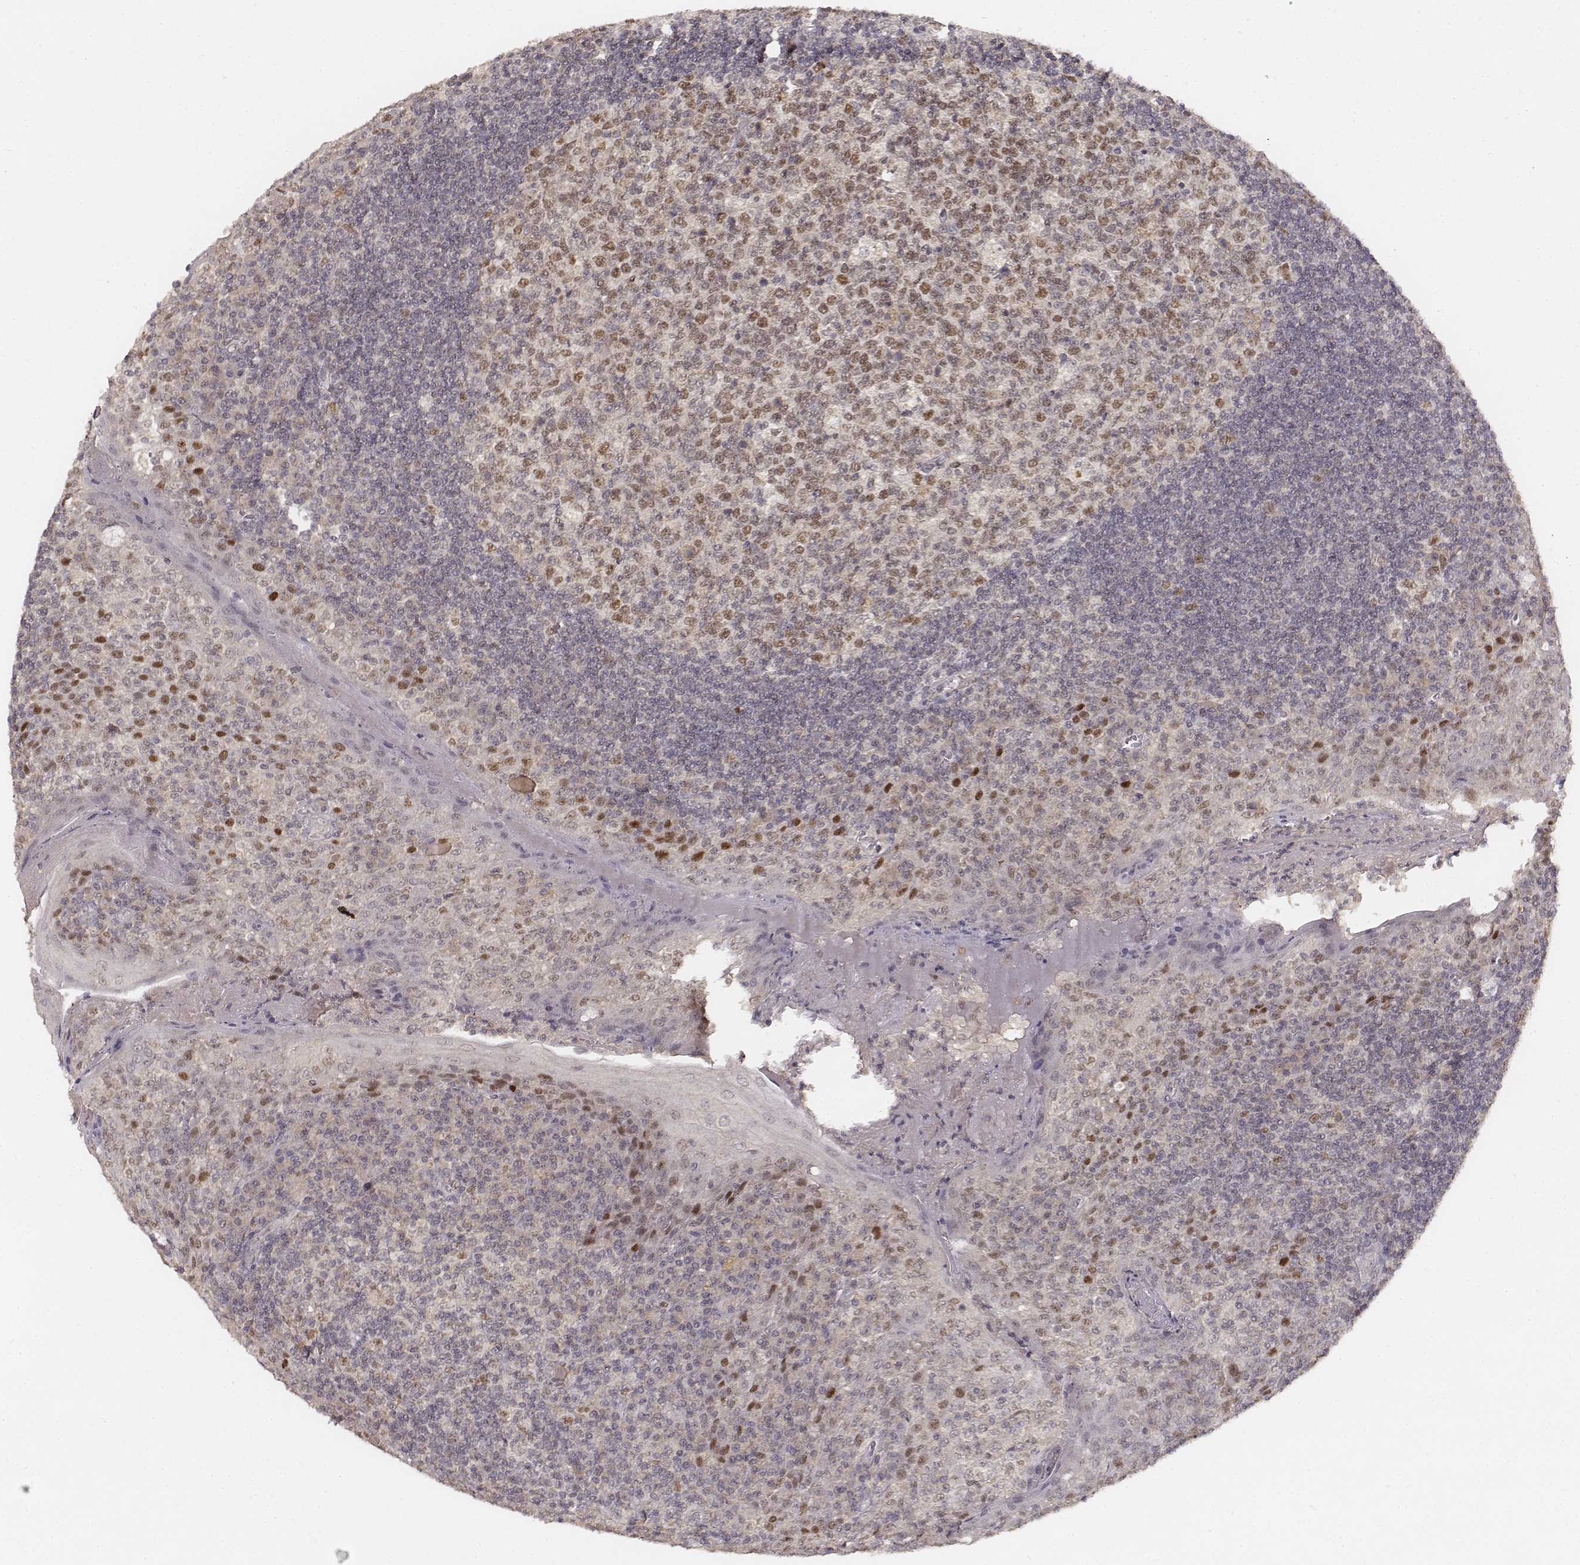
{"staining": {"intensity": "moderate", "quantity": "<25%", "location": "nuclear"}, "tissue": "tonsil", "cell_type": "Germinal center cells", "image_type": "normal", "snomed": [{"axis": "morphology", "description": "Normal tissue, NOS"}, {"axis": "topography", "description": "Tonsil"}], "caption": "Germinal center cells display low levels of moderate nuclear positivity in approximately <25% of cells in normal tonsil. Immunohistochemistry stains the protein of interest in brown and the nuclei are stained blue.", "gene": "FANCD2", "patient": {"sex": "female", "age": 13}}